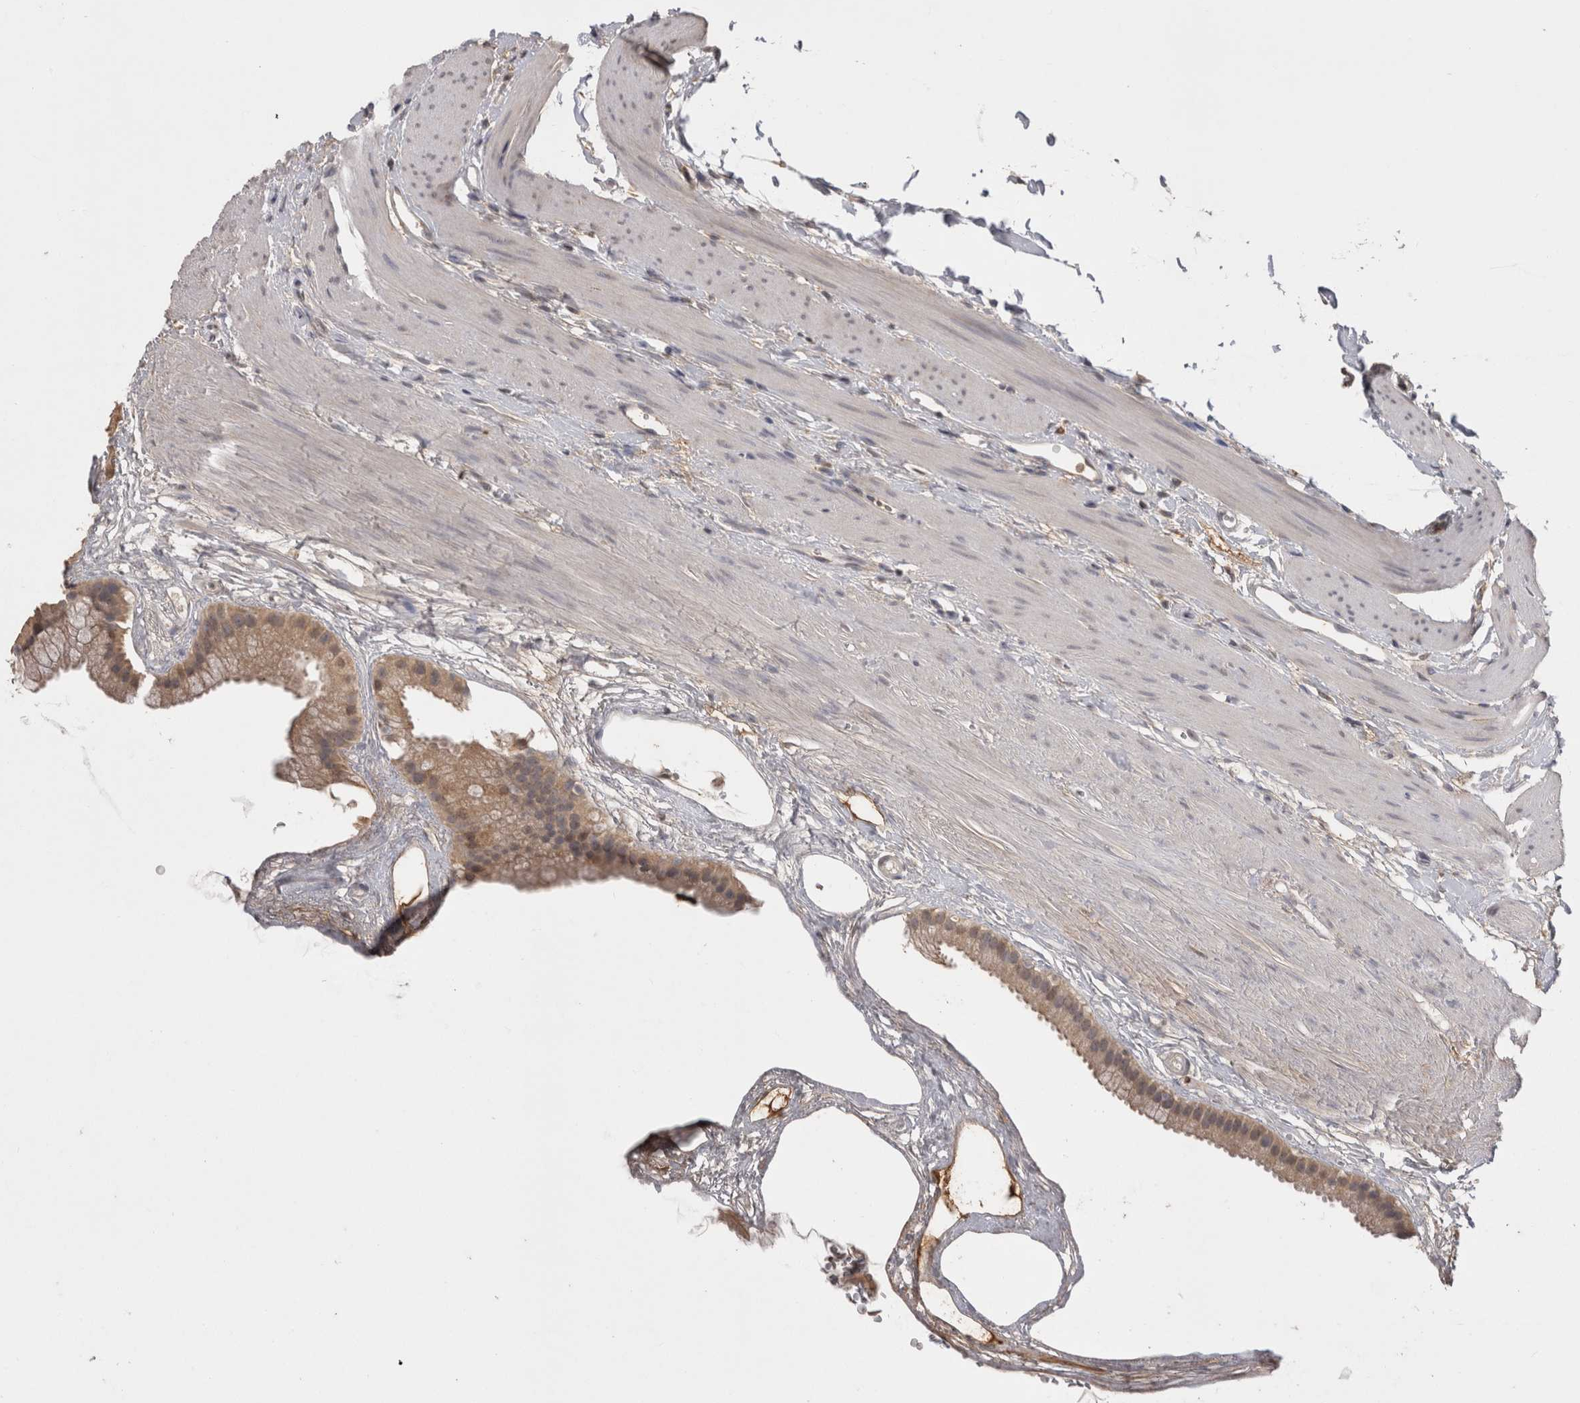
{"staining": {"intensity": "moderate", "quantity": ">75%", "location": "cytoplasmic/membranous"}, "tissue": "gallbladder", "cell_type": "Glandular cells", "image_type": "normal", "snomed": [{"axis": "morphology", "description": "Normal tissue, NOS"}, {"axis": "topography", "description": "Gallbladder"}], "caption": "There is medium levels of moderate cytoplasmic/membranous positivity in glandular cells of benign gallbladder, as demonstrated by immunohistochemical staining (brown color).", "gene": "PREP", "patient": {"sex": "female", "age": 64}}